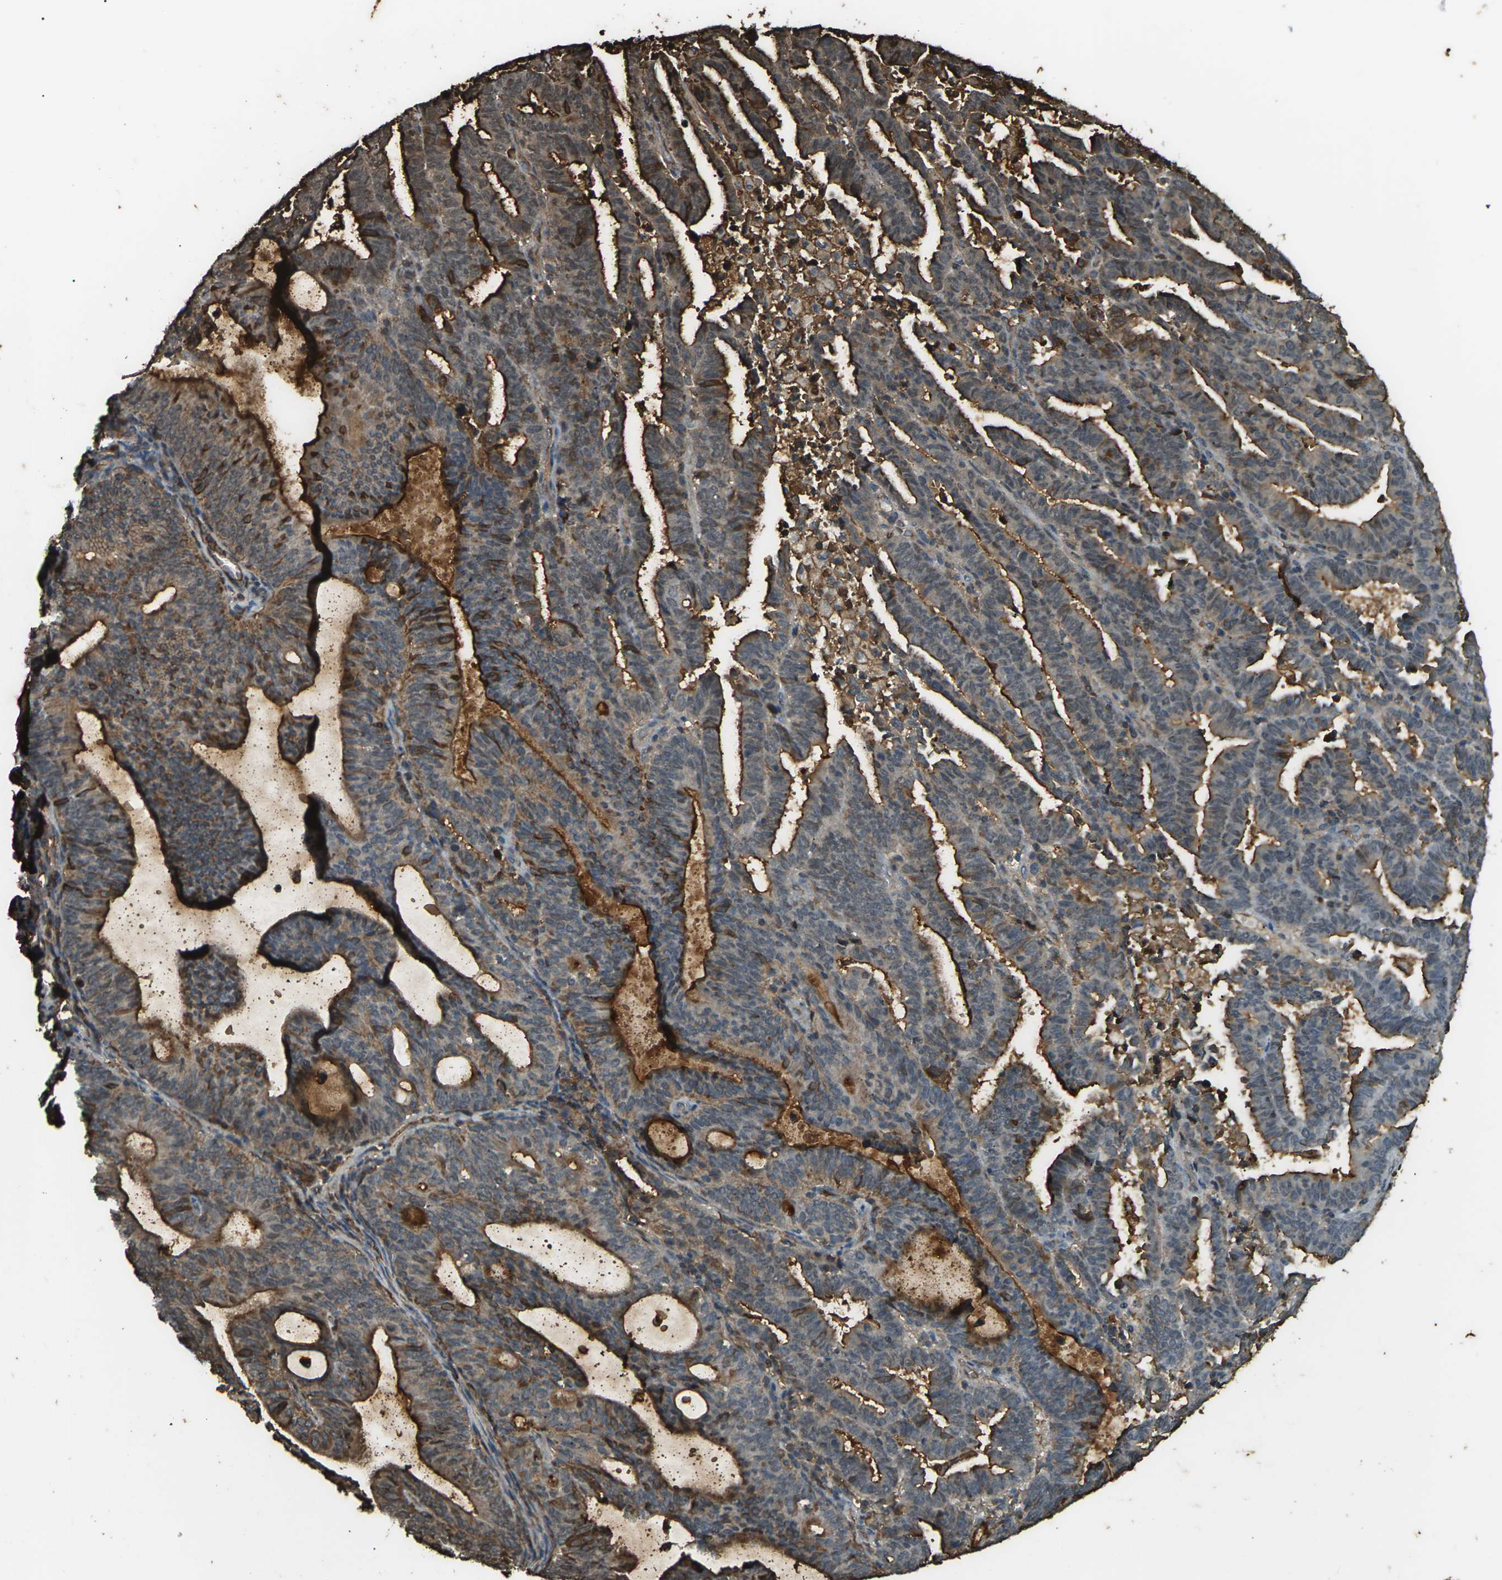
{"staining": {"intensity": "moderate", "quantity": ">75%", "location": "cytoplasmic/membranous"}, "tissue": "endometrial cancer", "cell_type": "Tumor cells", "image_type": "cancer", "snomed": [{"axis": "morphology", "description": "Adenocarcinoma, NOS"}, {"axis": "topography", "description": "Uterus"}], "caption": "Protein expression analysis of endometrial adenocarcinoma reveals moderate cytoplasmic/membranous staining in about >75% of tumor cells.", "gene": "CYP1B1", "patient": {"sex": "female", "age": 83}}